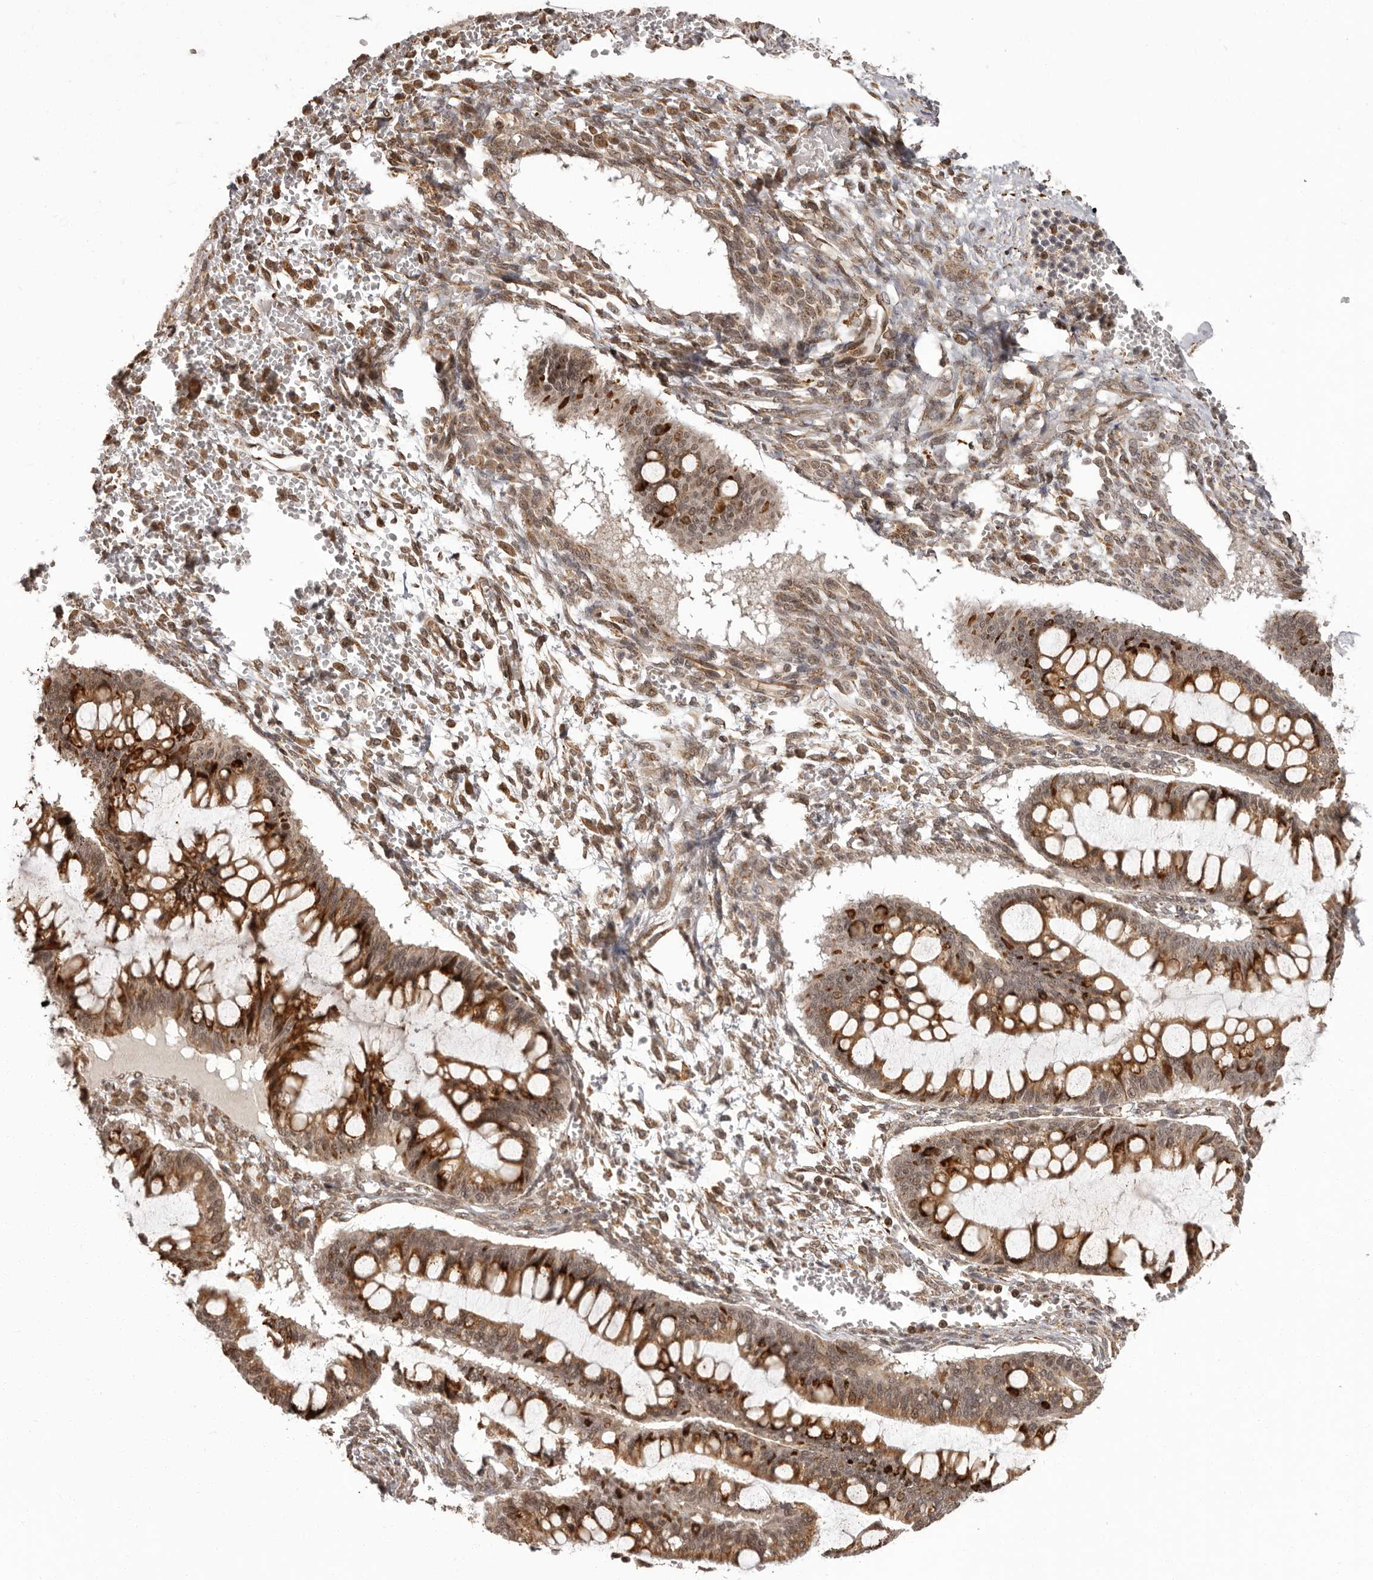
{"staining": {"intensity": "strong", "quantity": ">75%", "location": "cytoplasmic/membranous"}, "tissue": "ovarian cancer", "cell_type": "Tumor cells", "image_type": "cancer", "snomed": [{"axis": "morphology", "description": "Cystadenocarcinoma, mucinous, NOS"}, {"axis": "topography", "description": "Ovary"}], "caption": "A micrograph showing strong cytoplasmic/membranous expression in about >75% of tumor cells in ovarian cancer, as visualized by brown immunohistochemical staining.", "gene": "IL32", "patient": {"sex": "female", "age": 73}}